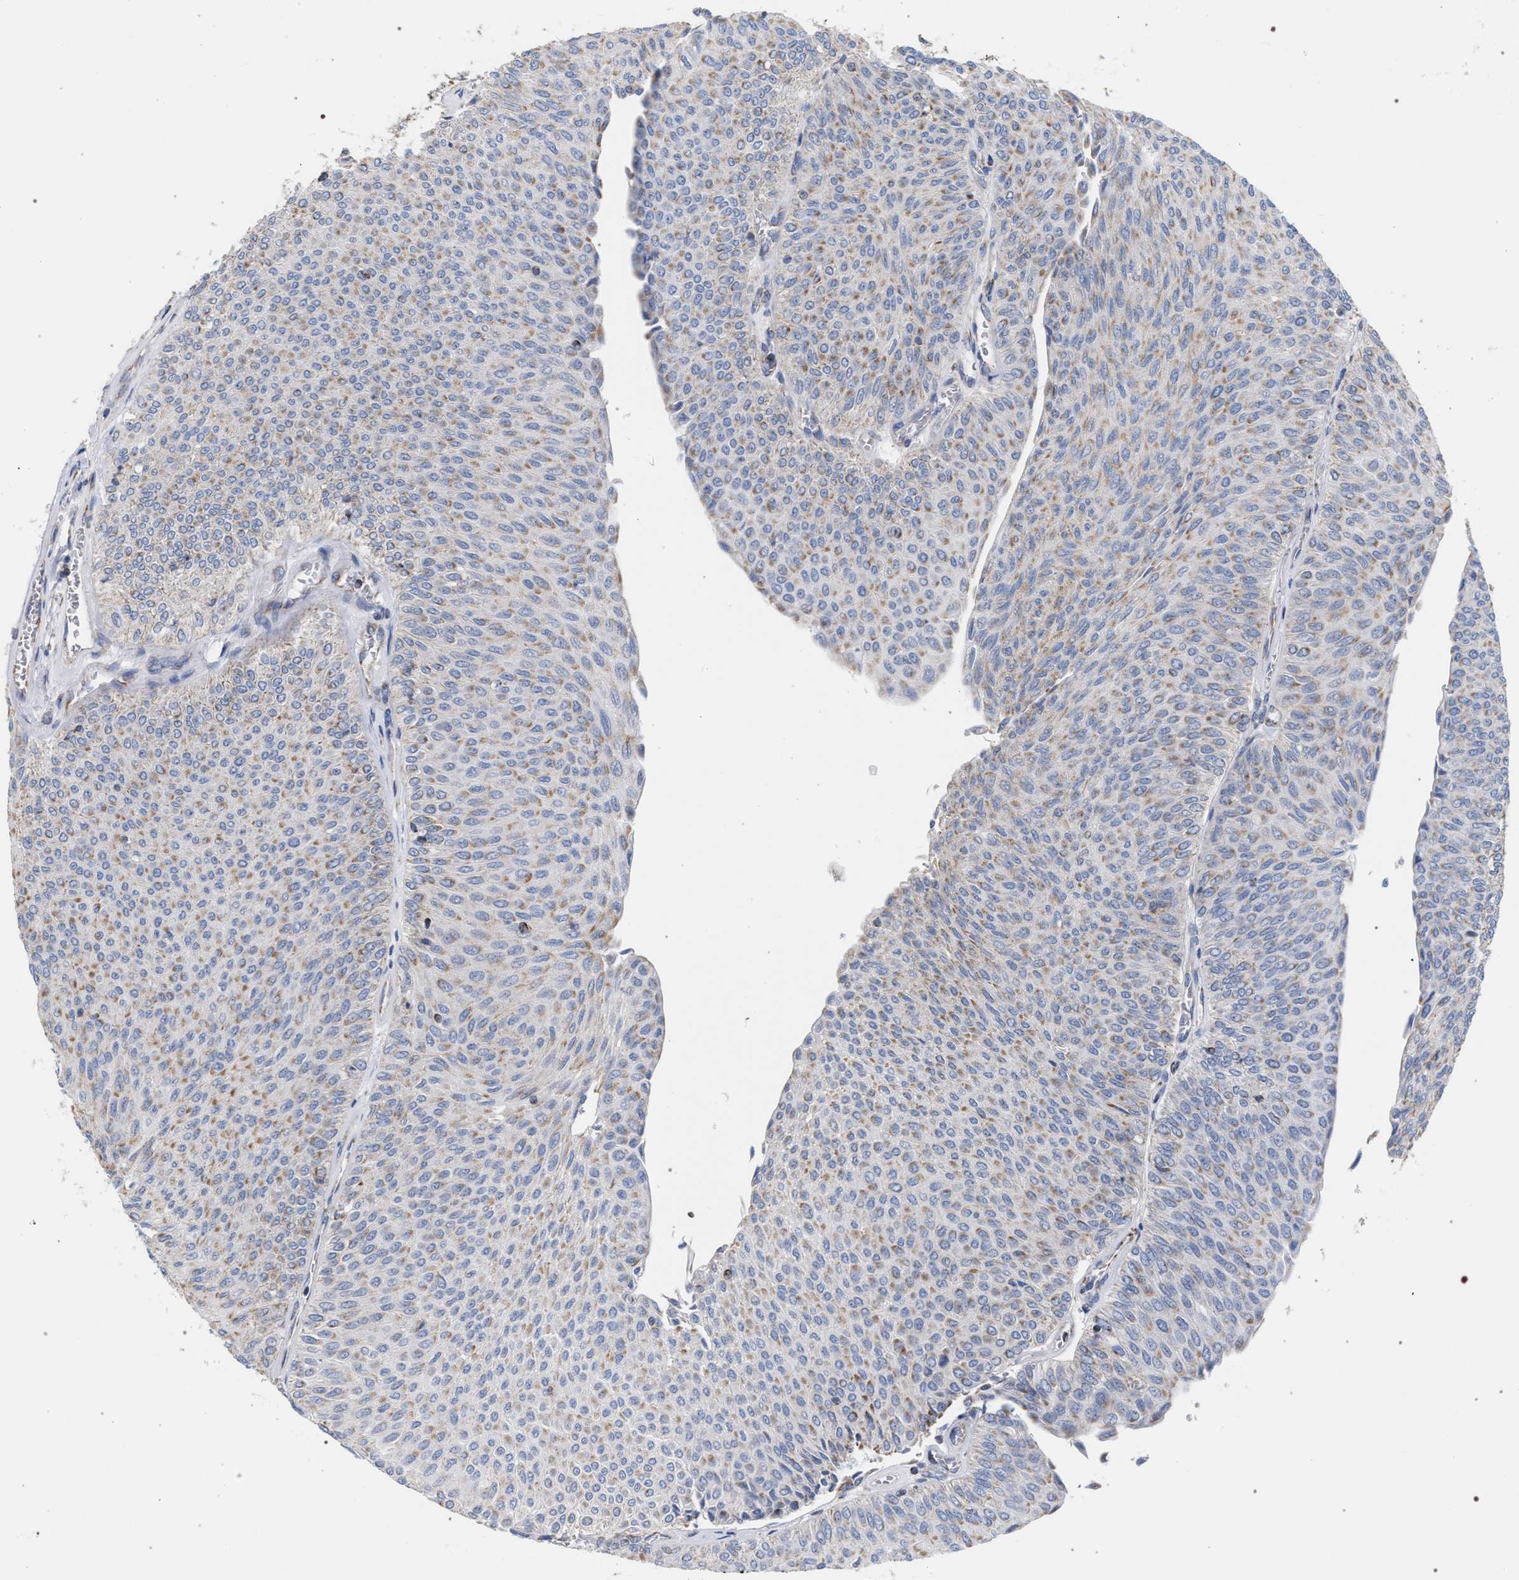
{"staining": {"intensity": "moderate", "quantity": "25%-75%", "location": "cytoplasmic/membranous"}, "tissue": "urothelial cancer", "cell_type": "Tumor cells", "image_type": "cancer", "snomed": [{"axis": "morphology", "description": "Urothelial carcinoma, Low grade"}, {"axis": "topography", "description": "Urinary bladder"}], "caption": "Immunohistochemistry (IHC) micrograph of human low-grade urothelial carcinoma stained for a protein (brown), which demonstrates medium levels of moderate cytoplasmic/membranous positivity in approximately 25%-75% of tumor cells.", "gene": "ECI2", "patient": {"sex": "male", "age": 78}}